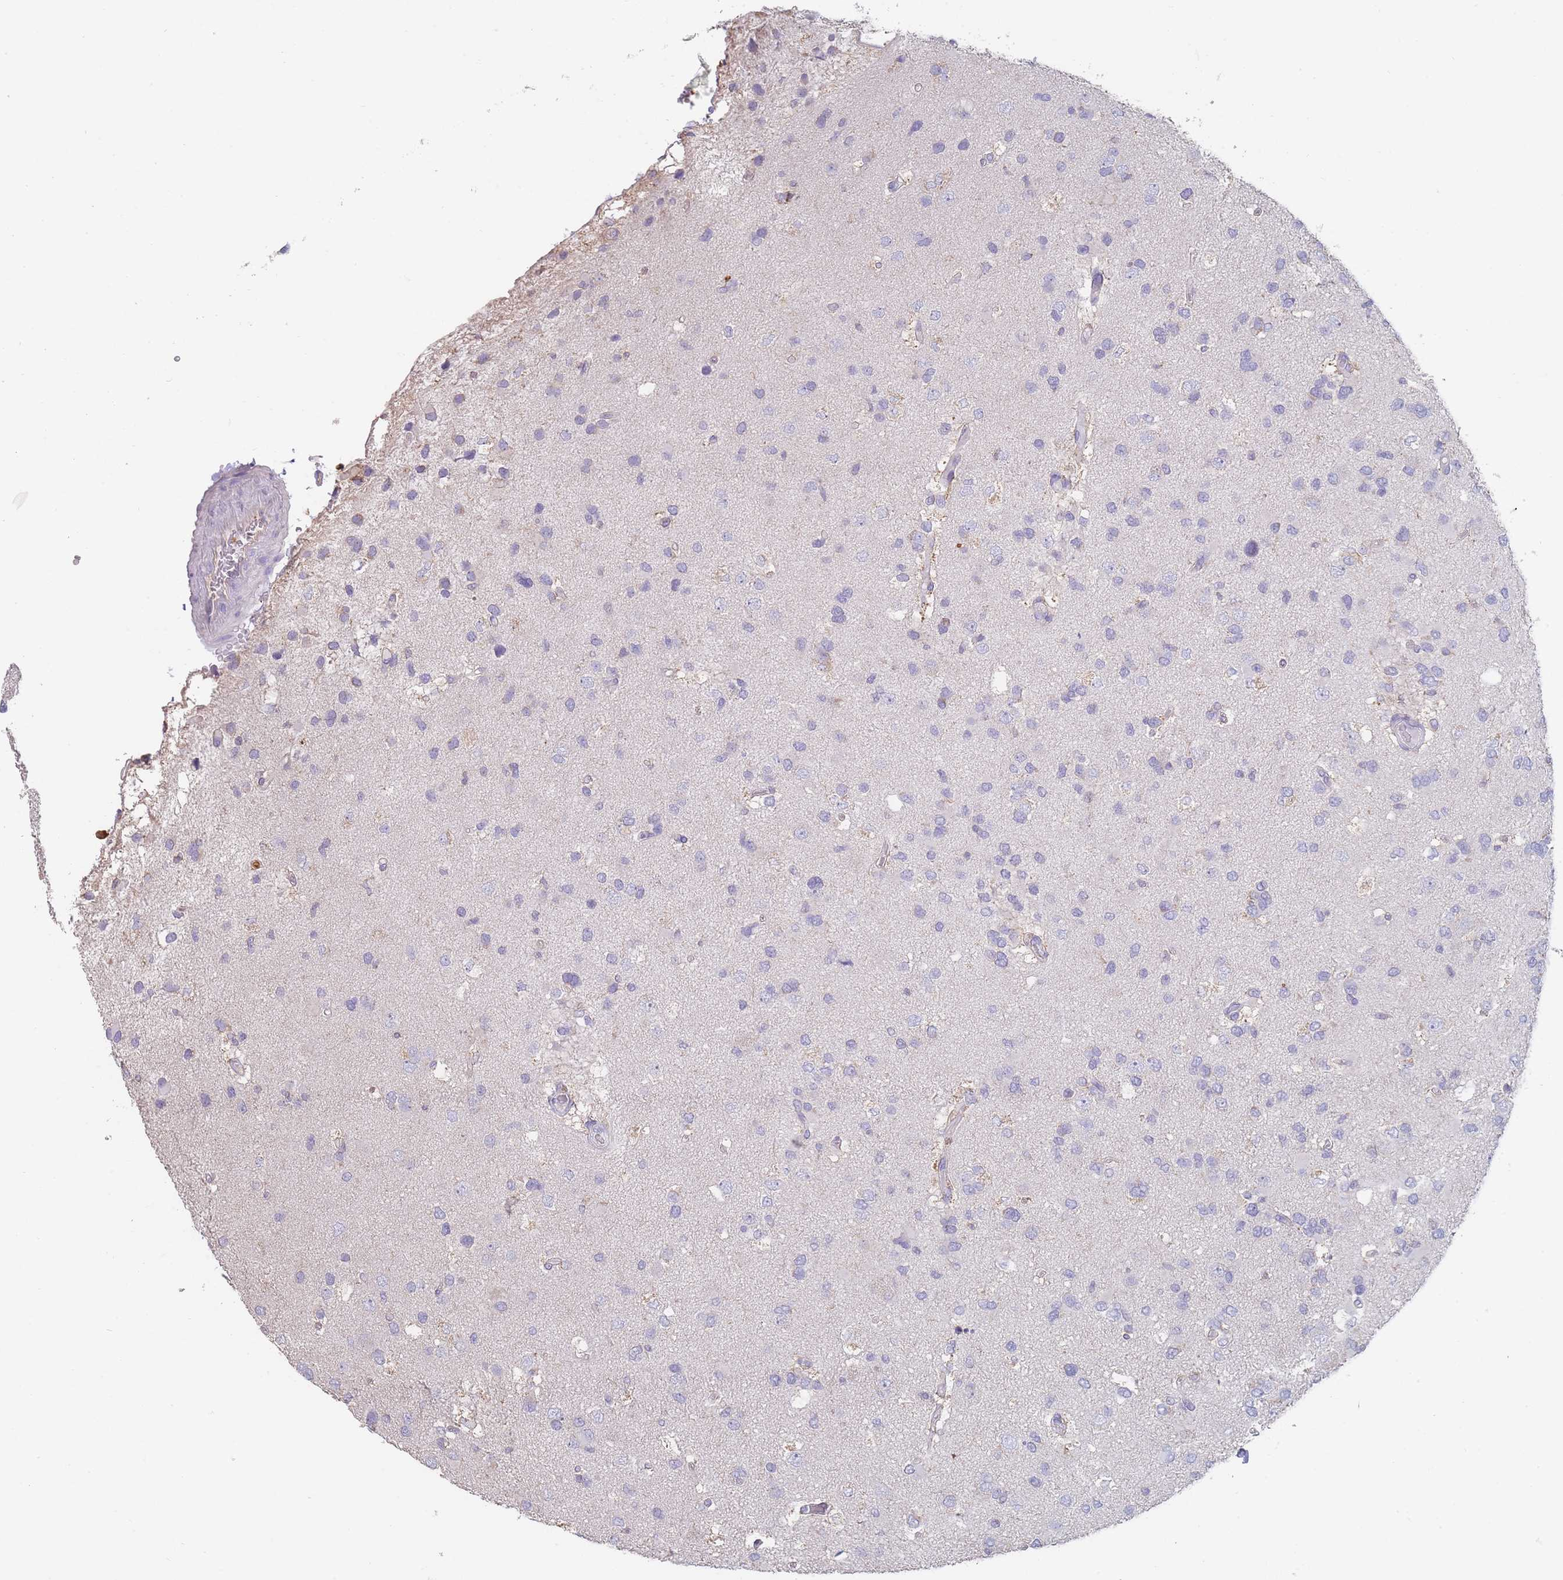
{"staining": {"intensity": "negative", "quantity": "none", "location": "none"}, "tissue": "glioma", "cell_type": "Tumor cells", "image_type": "cancer", "snomed": [{"axis": "morphology", "description": "Glioma, malignant, High grade"}, {"axis": "topography", "description": "Brain"}], "caption": "This is an IHC photomicrograph of human glioma. There is no positivity in tumor cells.", "gene": "CLEC12A", "patient": {"sex": "male", "age": 53}}